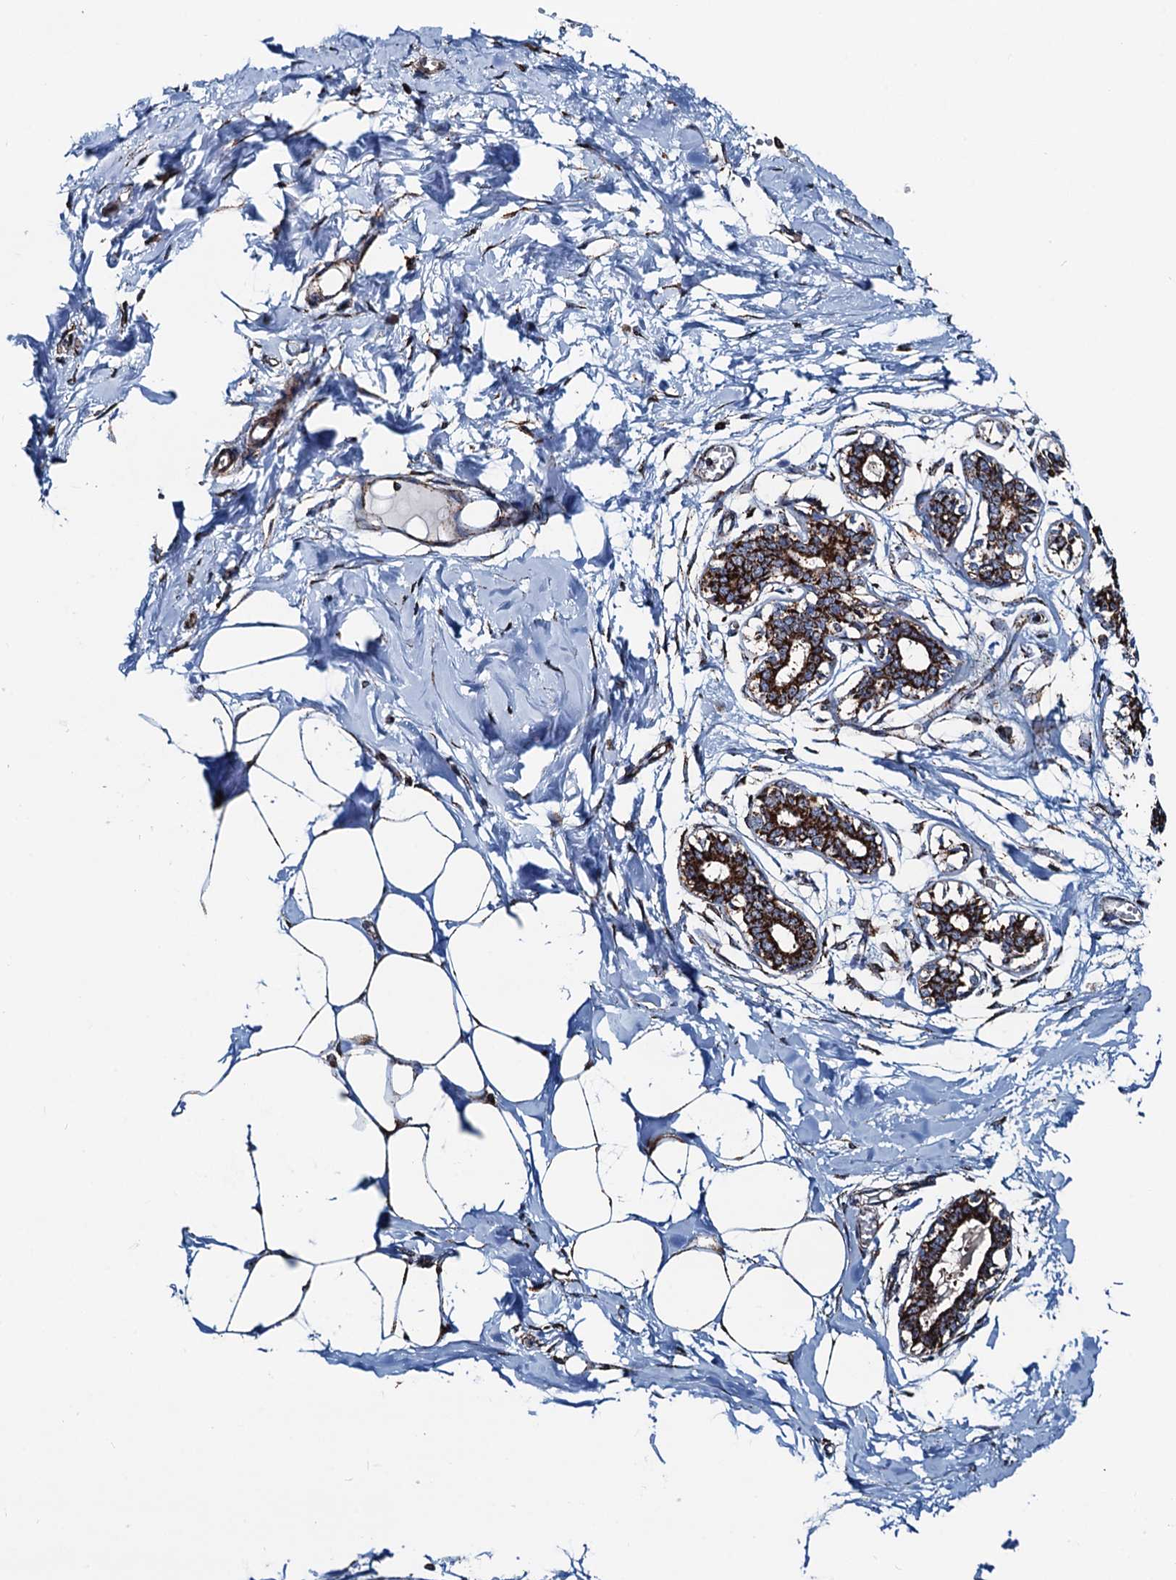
{"staining": {"intensity": "moderate", "quantity": ">75%", "location": "cytoplasmic/membranous"}, "tissue": "breast", "cell_type": "Adipocytes", "image_type": "normal", "snomed": [{"axis": "morphology", "description": "Normal tissue, NOS"}, {"axis": "topography", "description": "Breast"}], "caption": "Immunohistochemical staining of unremarkable breast reveals medium levels of moderate cytoplasmic/membranous positivity in approximately >75% of adipocytes.", "gene": "AAGAB", "patient": {"sex": "female", "age": 27}}